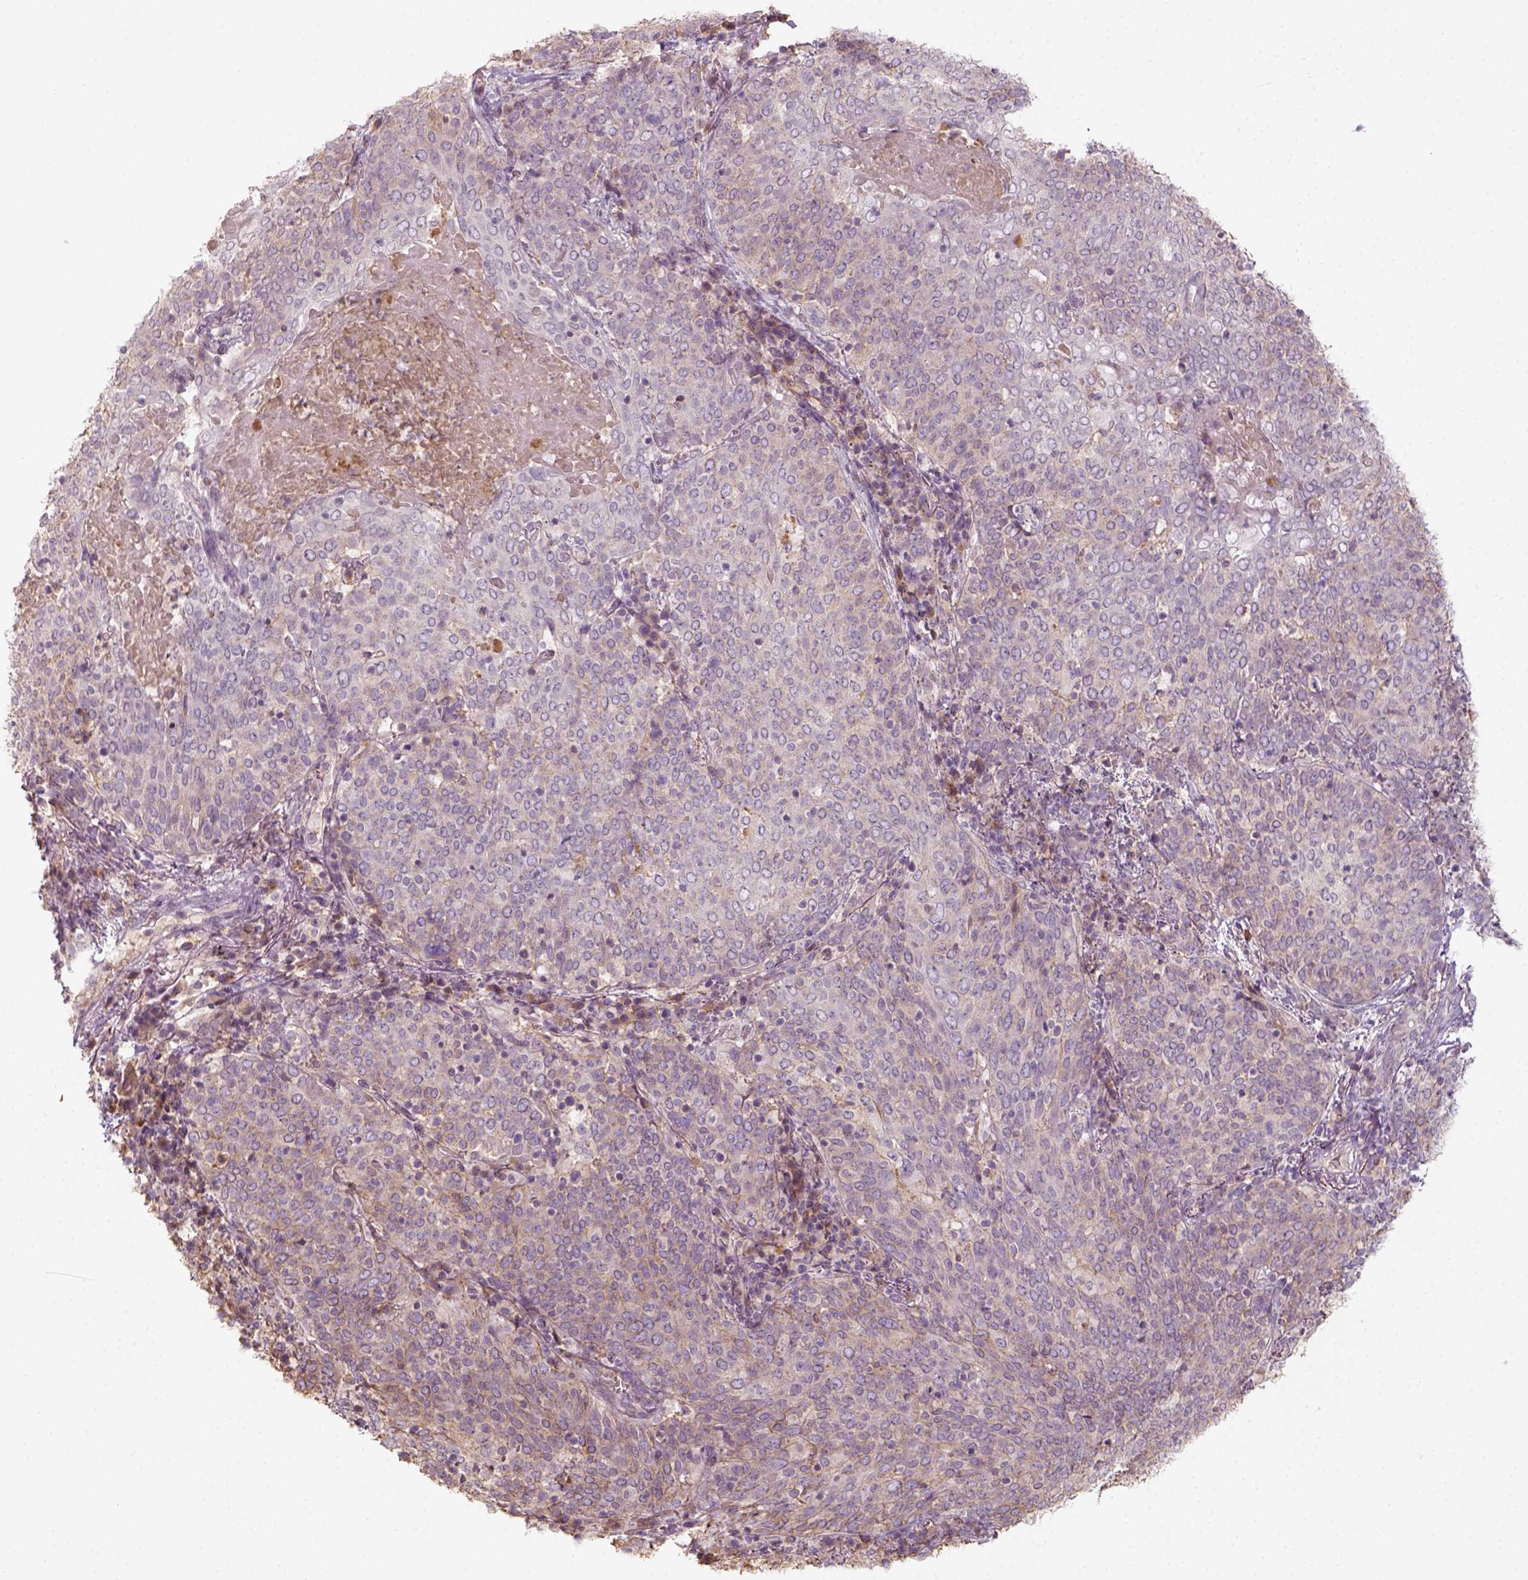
{"staining": {"intensity": "weak", "quantity": "25%-75%", "location": "cytoplasmic/membranous"}, "tissue": "lung cancer", "cell_type": "Tumor cells", "image_type": "cancer", "snomed": [{"axis": "morphology", "description": "Squamous cell carcinoma, NOS"}, {"axis": "topography", "description": "Lung"}], "caption": "There is low levels of weak cytoplasmic/membranous staining in tumor cells of squamous cell carcinoma (lung), as demonstrated by immunohistochemical staining (brown color).", "gene": "AQP9", "patient": {"sex": "male", "age": 82}}